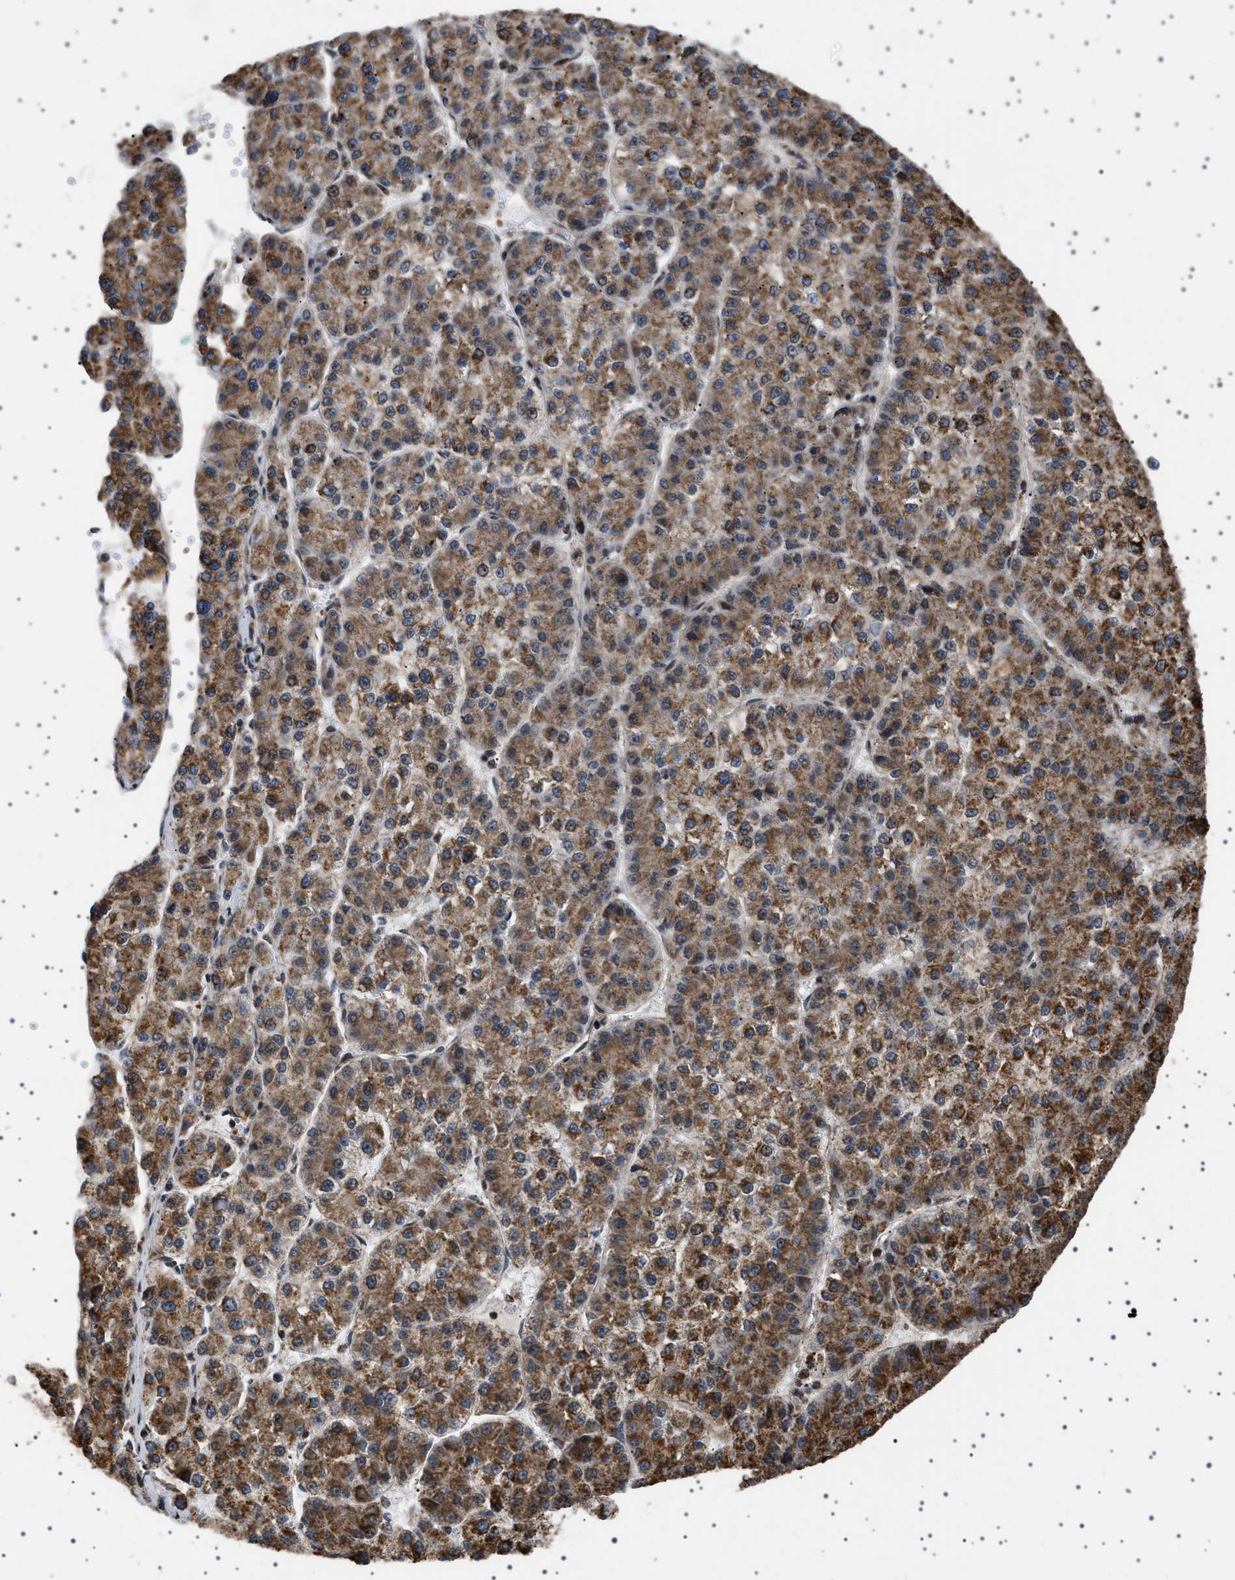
{"staining": {"intensity": "moderate", "quantity": ">75%", "location": "cytoplasmic/membranous"}, "tissue": "liver cancer", "cell_type": "Tumor cells", "image_type": "cancer", "snomed": [{"axis": "morphology", "description": "Carcinoma, Hepatocellular, NOS"}, {"axis": "topography", "description": "Liver"}], "caption": "This micrograph demonstrates IHC staining of liver cancer (hepatocellular carcinoma), with medium moderate cytoplasmic/membranous positivity in about >75% of tumor cells.", "gene": "MELK", "patient": {"sex": "female", "age": 73}}